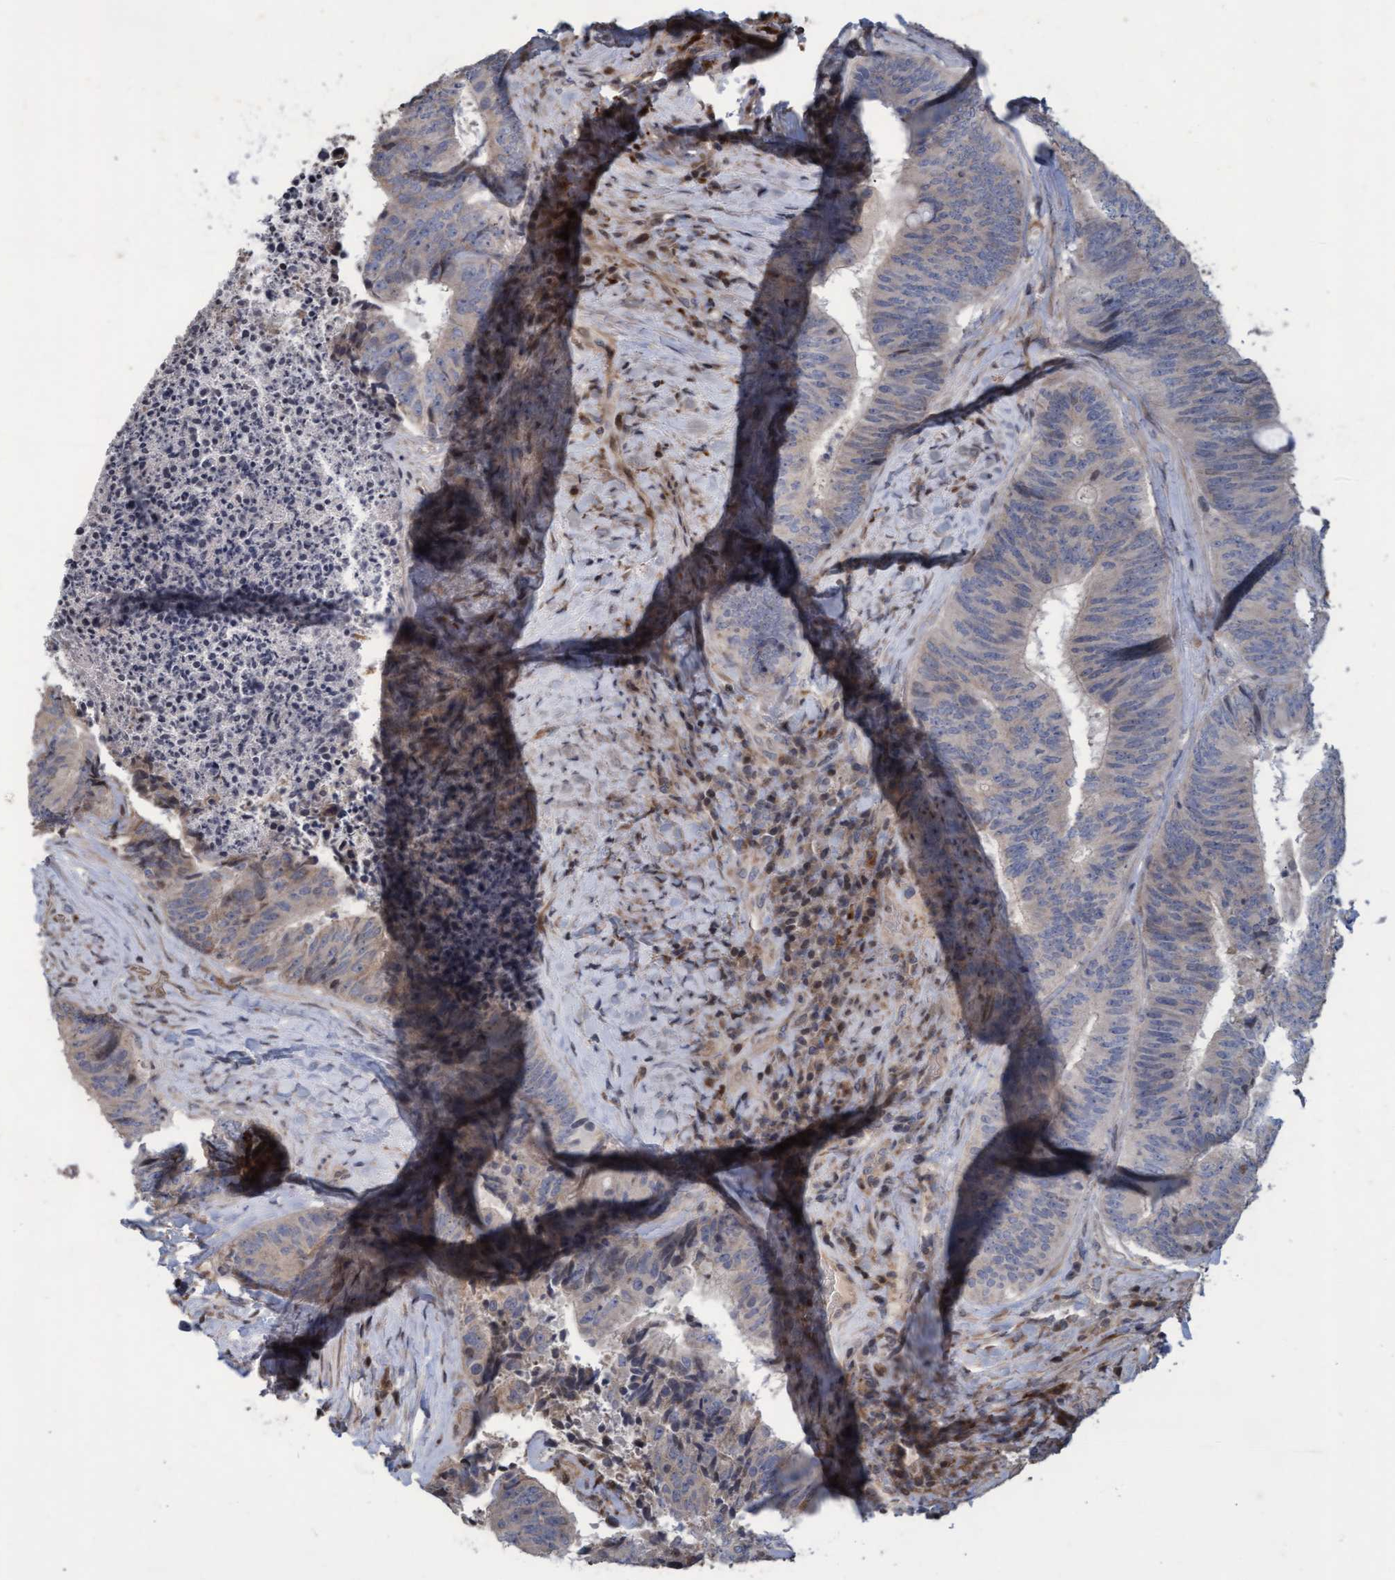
{"staining": {"intensity": "weak", "quantity": "<25%", "location": "cytoplasmic/membranous"}, "tissue": "colorectal cancer", "cell_type": "Tumor cells", "image_type": "cancer", "snomed": [{"axis": "morphology", "description": "Adenocarcinoma, NOS"}, {"axis": "topography", "description": "Rectum"}], "caption": "There is no significant expression in tumor cells of colorectal cancer.", "gene": "KCNC2", "patient": {"sex": "male", "age": 72}}